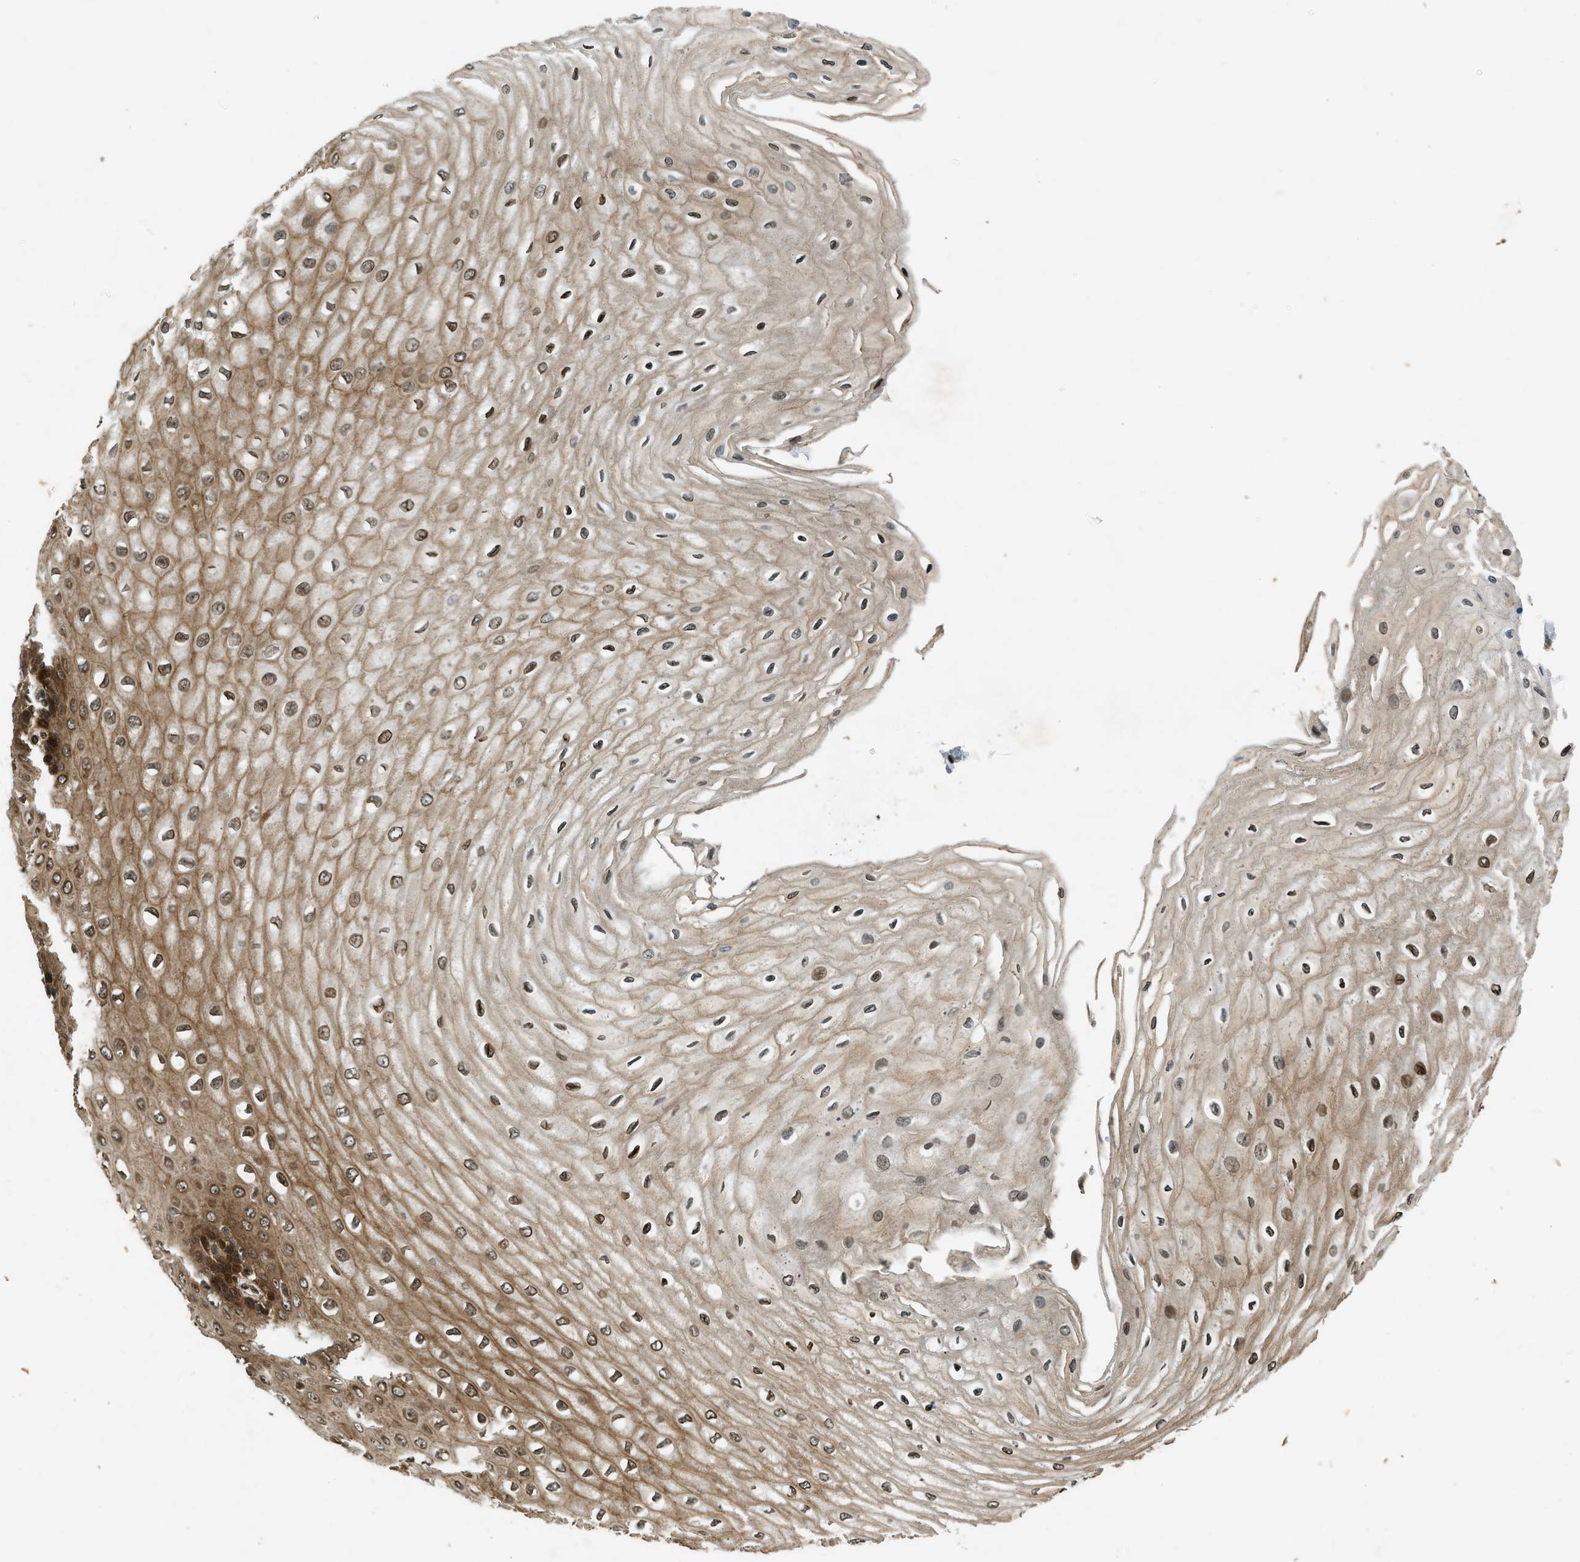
{"staining": {"intensity": "strong", "quantity": ">75%", "location": "cytoplasmic/membranous,nuclear"}, "tissue": "esophagus", "cell_type": "Squamous epithelial cells", "image_type": "normal", "snomed": [{"axis": "morphology", "description": "Normal tissue, NOS"}, {"axis": "morphology", "description": "Squamous cell carcinoma, NOS"}, {"axis": "topography", "description": "Esophagus"}], "caption": "This histopathology image displays immunohistochemistry staining of benign esophagus, with high strong cytoplasmic/membranous,nuclear positivity in approximately >75% of squamous epithelial cells.", "gene": "TXNL1", "patient": {"sex": "male", "age": 65}}